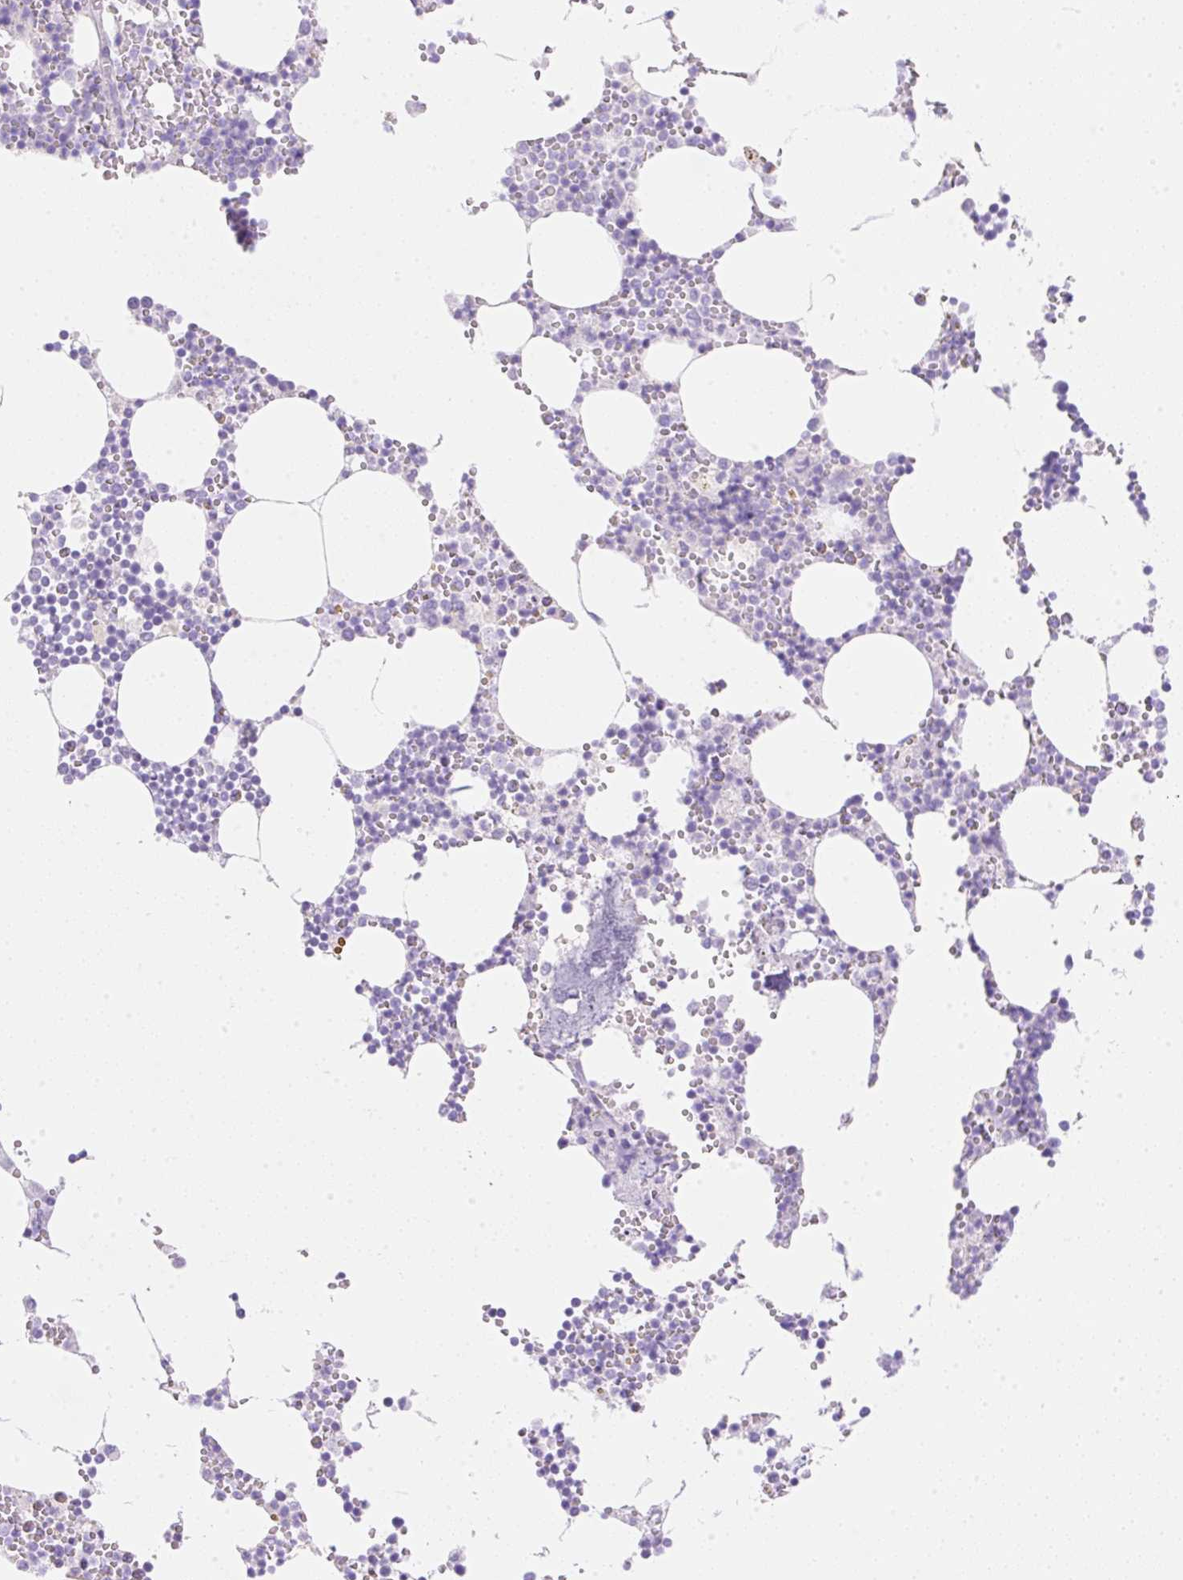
{"staining": {"intensity": "negative", "quantity": "none", "location": "none"}, "tissue": "bone marrow", "cell_type": "Hematopoietic cells", "image_type": "normal", "snomed": [{"axis": "morphology", "description": "Normal tissue, NOS"}, {"axis": "topography", "description": "Bone marrow"}], "caption": "Immunohistochemistry histopathology image of unremarkable human bone marrow stained for a protein (brown), which shows no expression in hematopoietic cells.", "gene": "CDX1", "patient": {"sex": "male", "age": 54}}